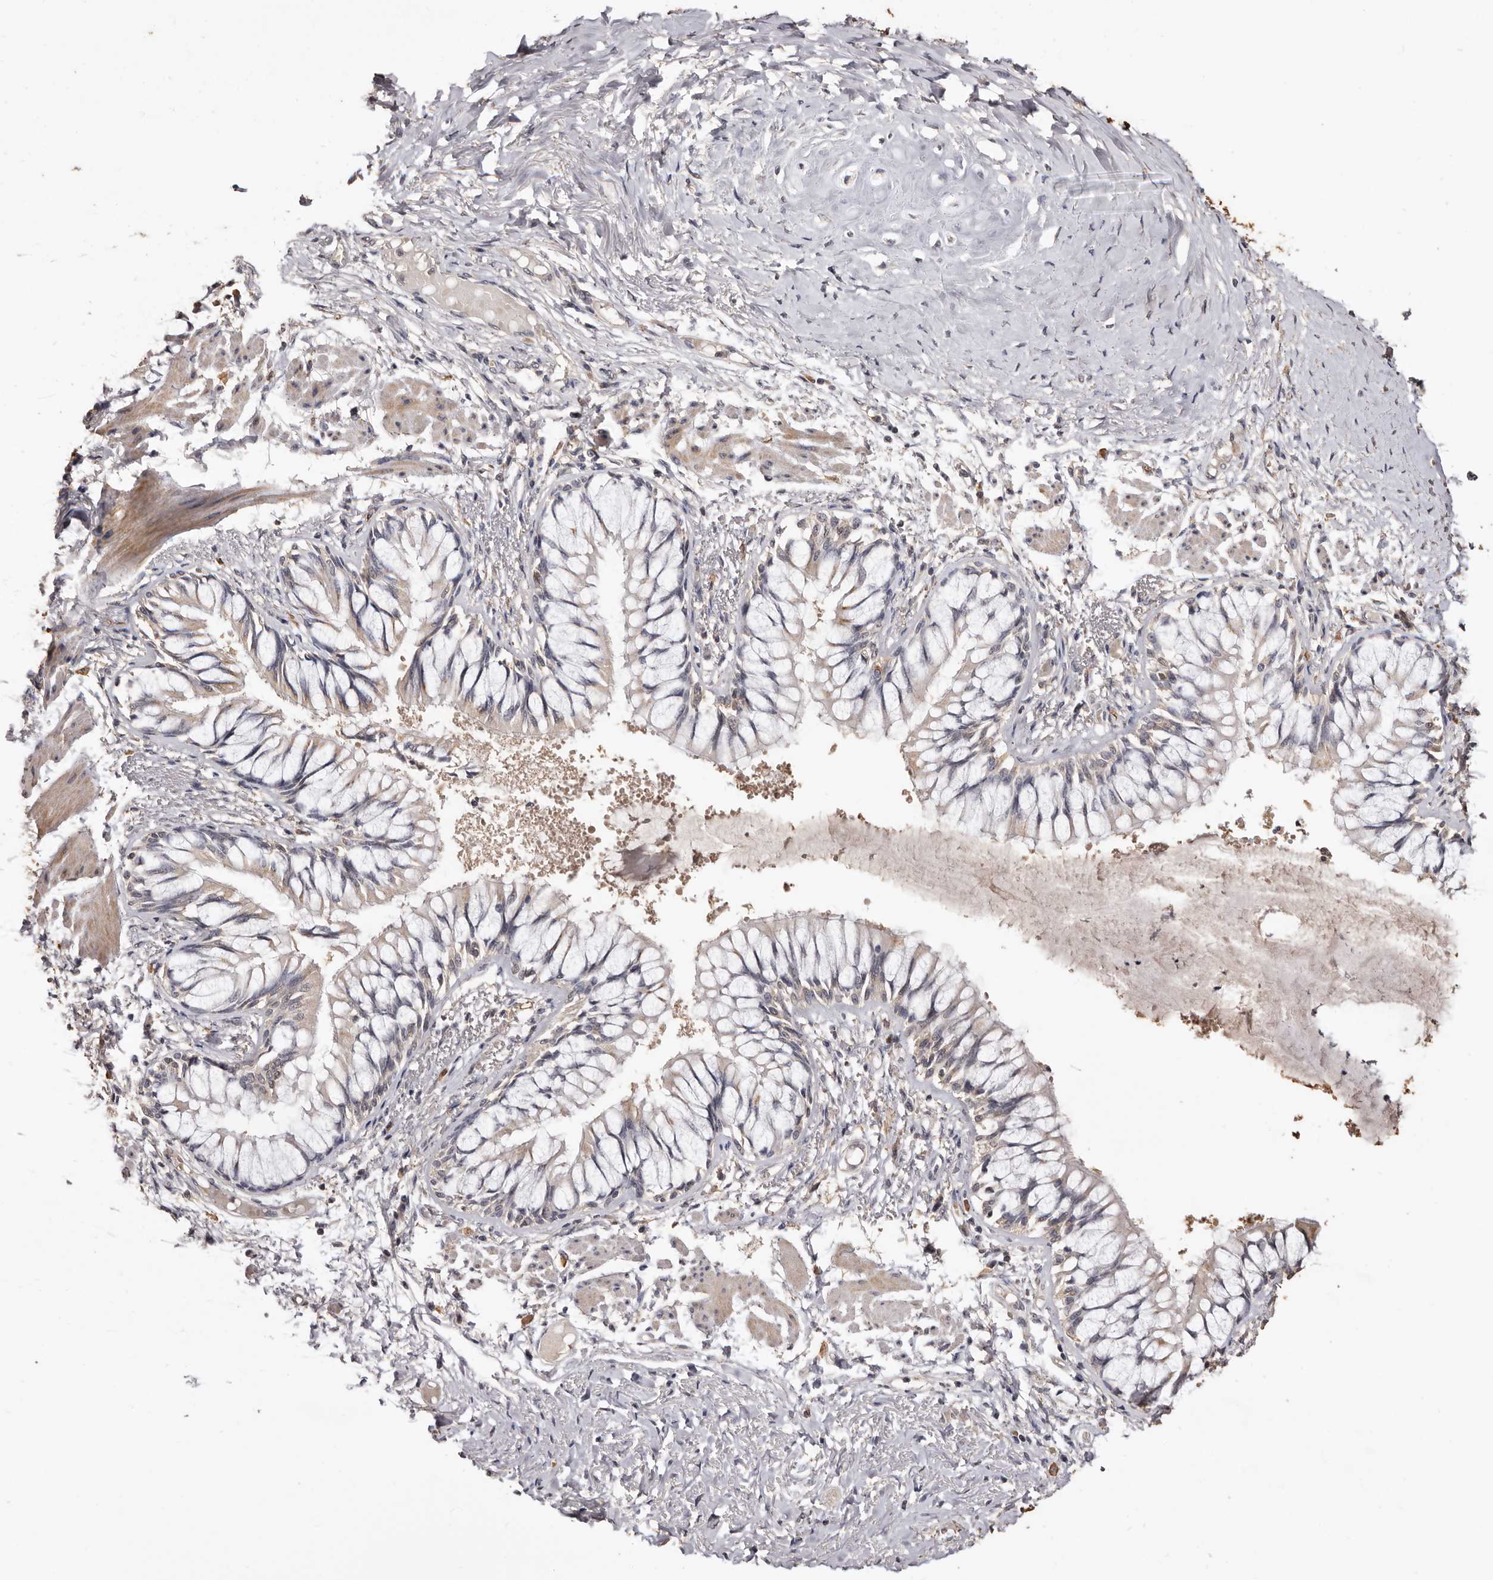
{"staining": {"intensity": "weak", "quantity": "25%-75%", "location": "cytoplasmic/membranous"}, "tissue": "bronchus", "cell_type": "Respiratory epithelial cells", "image_type": "normal", "snomed": [{"axis": "morphology", "description": "Normal tissue, NOS"}, {"axis": "topography", "description": "Cartilage tissue"}, {"axis": "topography", "description": "Bronchus"}, {"axis": "topography", "description": "Lung"}], "caption": "Immunohistochemical staining of benign bronchus displays 25%-75% levels of weak cytoplasmic/membranous protein expression in approximately 25%-75% of respiratory epithelial cells.", "gene": "INAVA", "patient": {"sex": "male", "age": 64}}